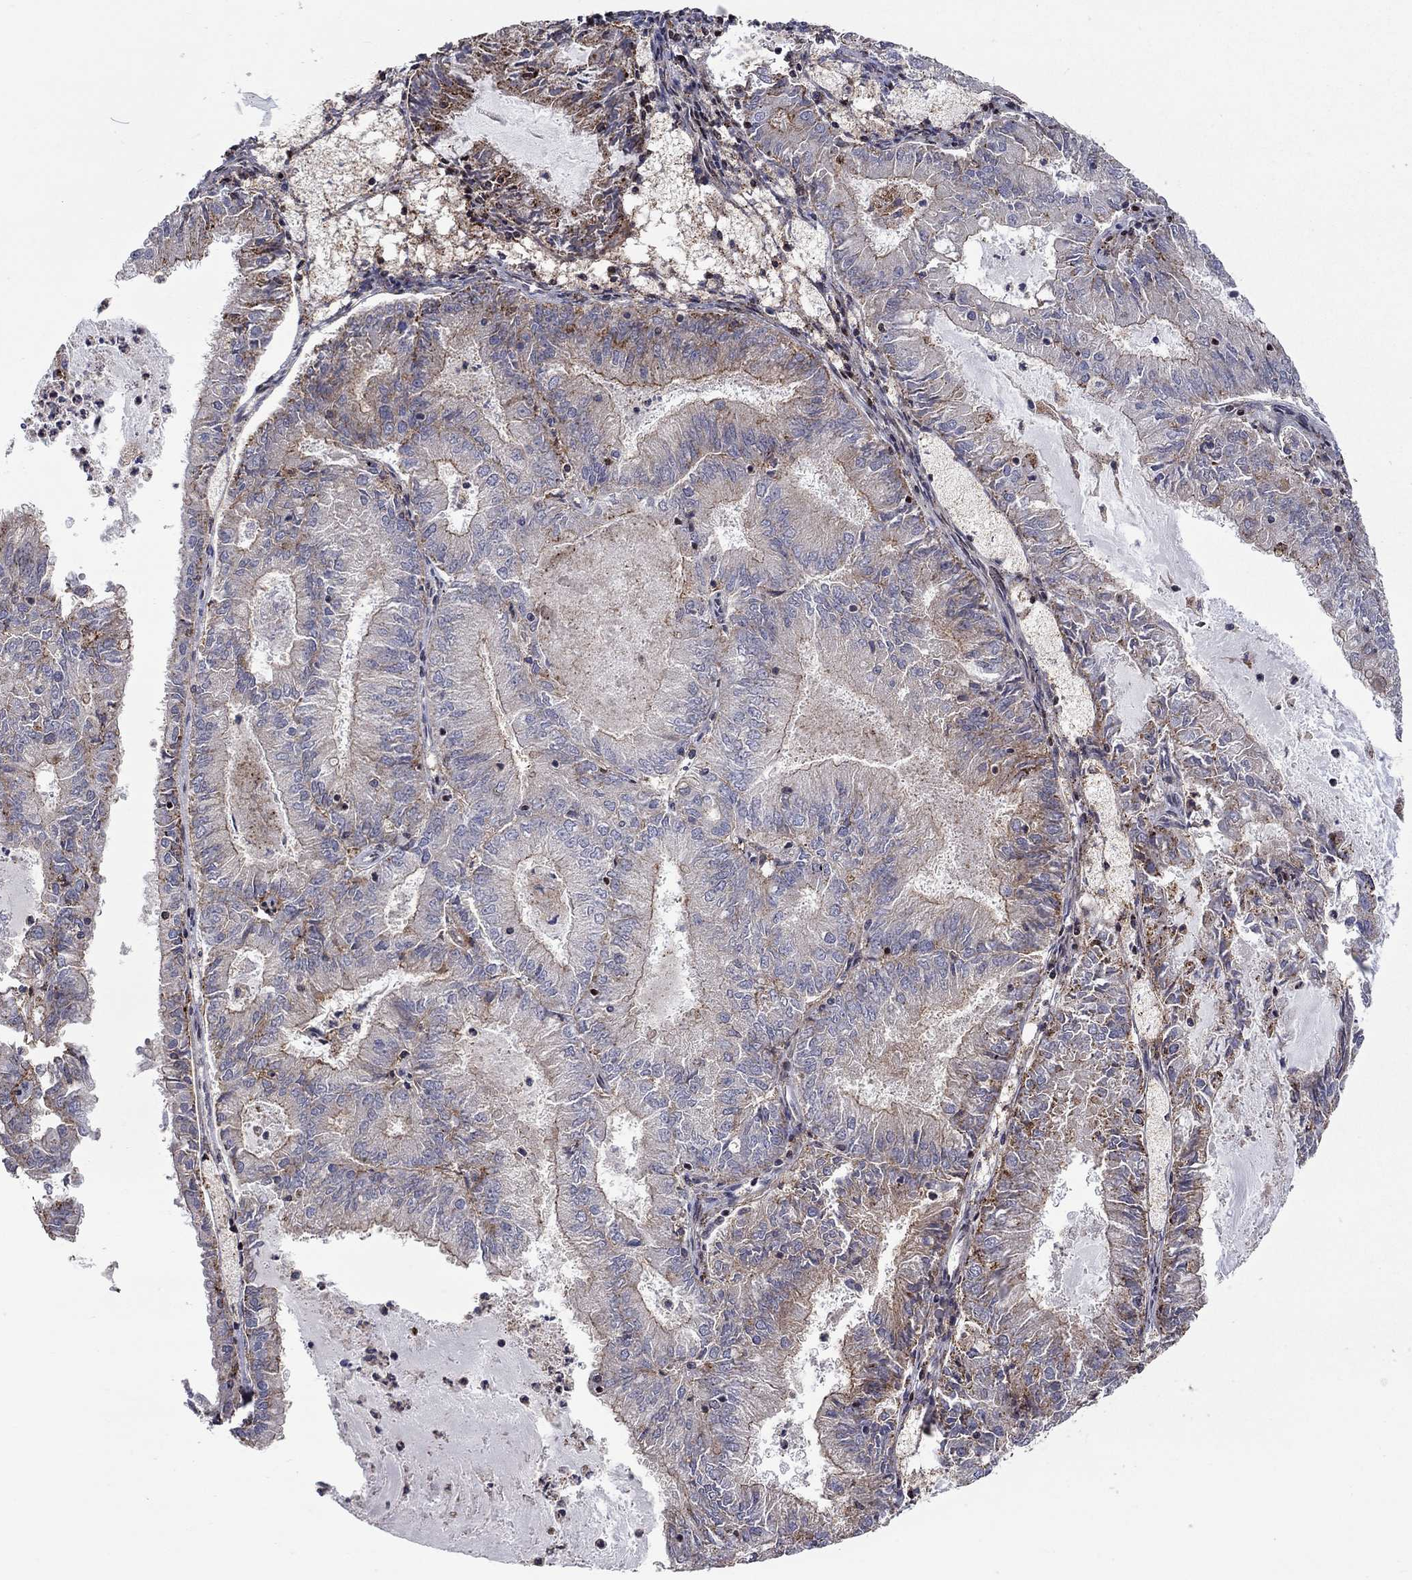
{"staining": {"intensity": "strong", "quantity": "<25%", "location": "cytoplasmic/membranous"}, "tissue": "endometrial cancer", "cell_type": "Tumor cells", "image_type": "cancer", "snomed": [{"axis": "morphology", "description": "Adenocarcinoma, NOS"}, {"axis": "topography", "description": "Endometrium"}], "caption": "Human adenocarcinoma (endometrial) stained with a protein marker displays strong staining in tumor cells.", "gene": "ERN2", "patient": {"sex": "female", "age": 57}}